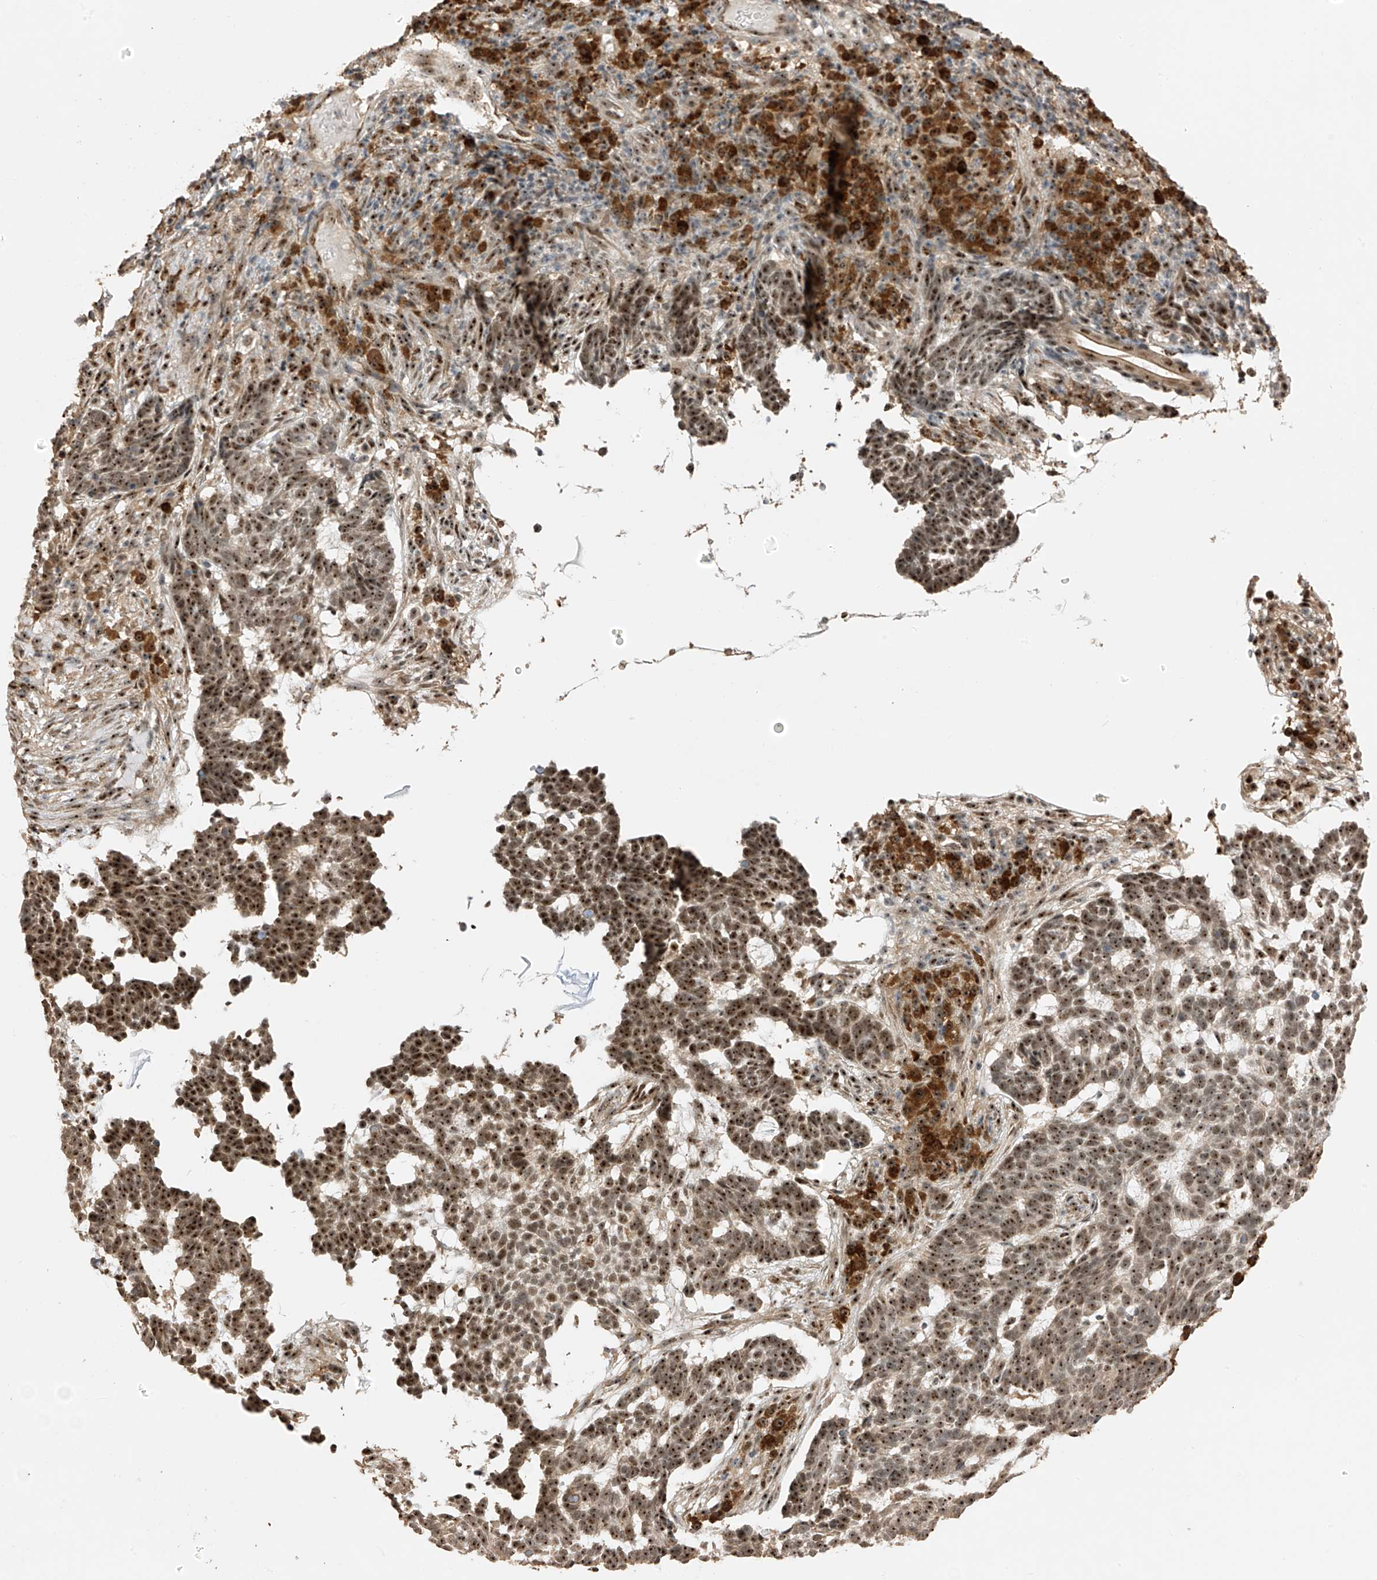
{"staining": {"intensity": "strong", "quantity": "25%-75%", "location": "nuclear"}, "tissue": "skin cancer", "cell_type": "Tumor cells", "image_type": "cancer", "snomed": [{"axis": "morphology", "description": "Basal cell carcinoma"}, {"axis": "topography", "description": "Skin"}], "caption": "DAB immunohistochemical staining of human skin cancer reveals strong nuclear protein positivity in about 25%-75% of tumor cells. (brown staining indicates protein expression, while blue staining denotes nuclei).", "gene": "ERLEC1", "patient": {"sex": "male", "age": 85}}